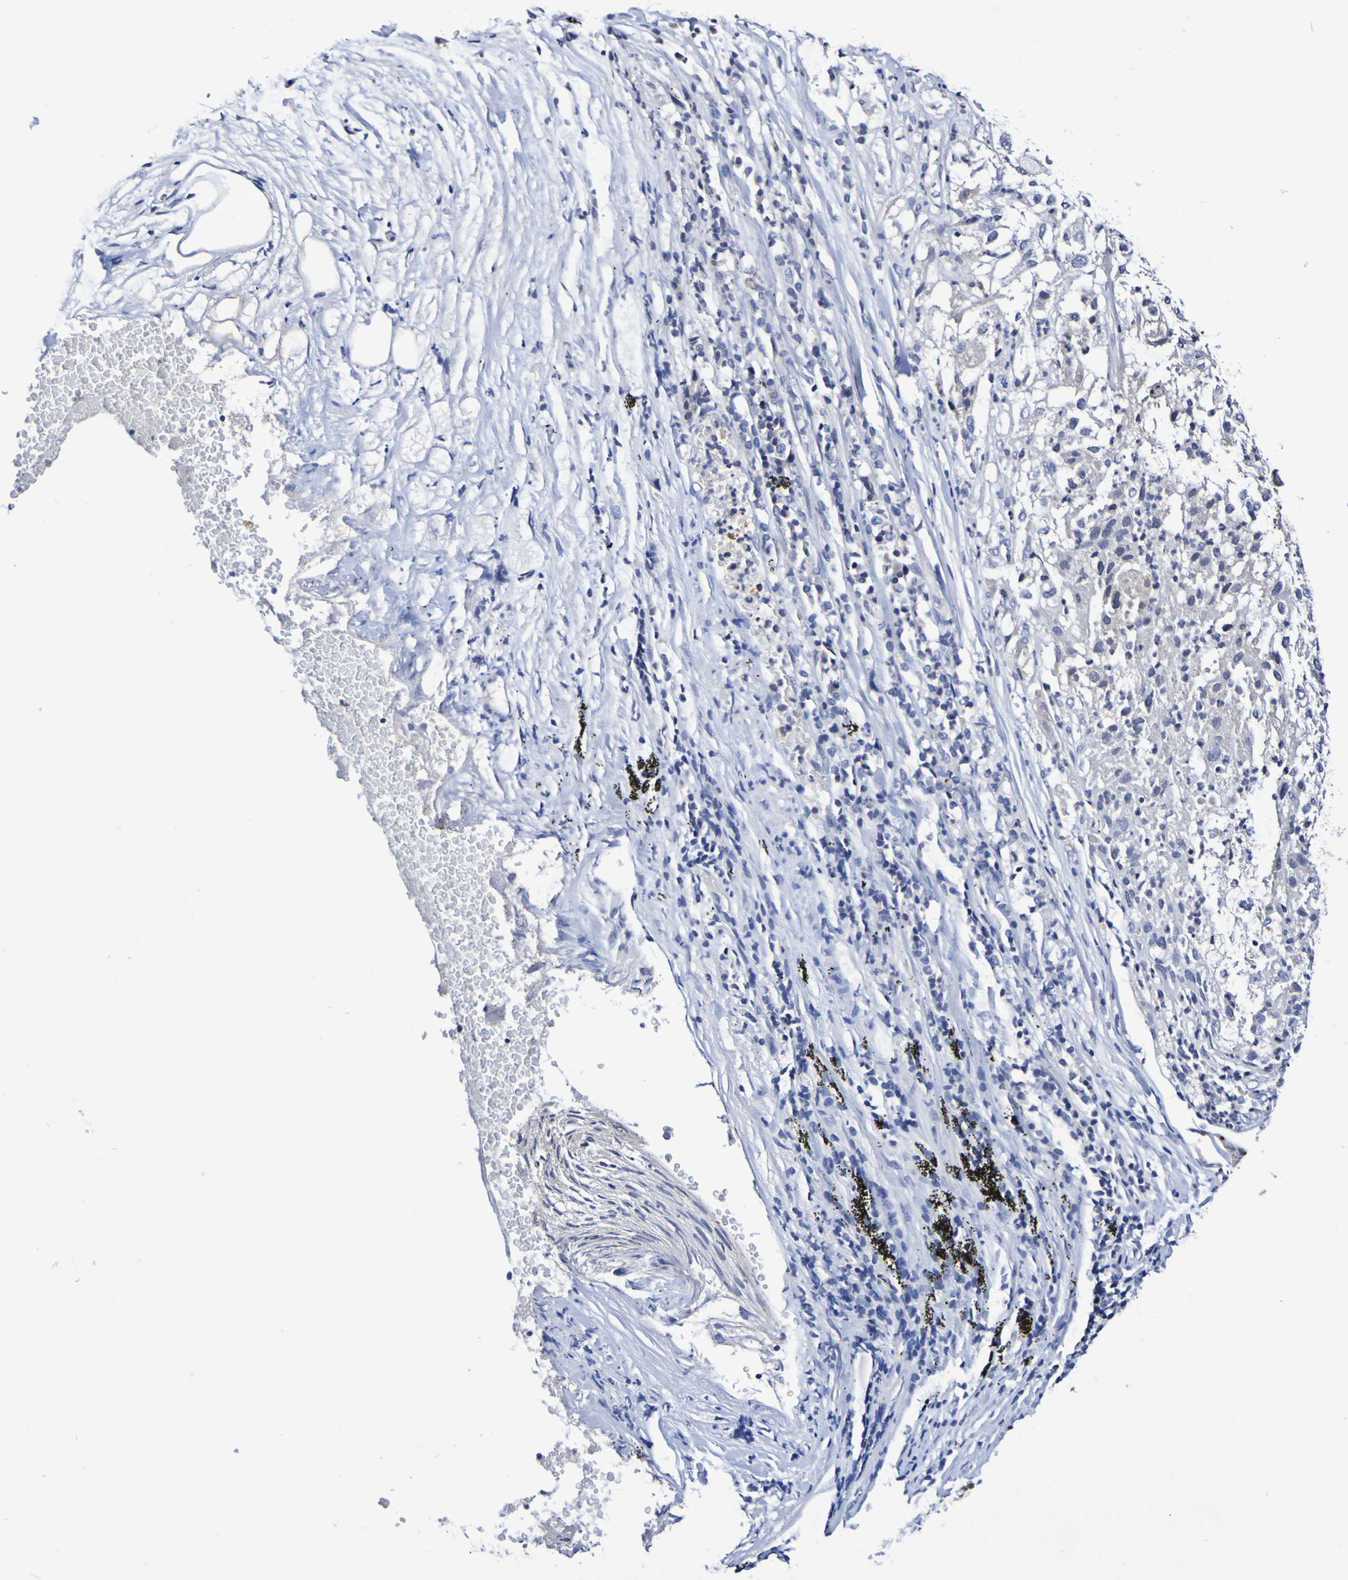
{"staining": {"intensity": "negative", "quantity": "none", "location": "none"}, "tissue": "lung cancer", "cell_type": "Tumor cells", "image_type": "cancer", "snomed": [{"axis": "morphology", "description": "Inflammation, NOS"}, {"axis": "morphology", "description": "Squamous cell carcinoma, NOS"}, {"axis": "topography", "description": "Lymph node"}, {"axis": "topography", "description": "Soft tissue"}, {"axis": "topography", "description": "Lung"}], "caption": "Micrograph shows no protein expression in tumor cells of squamous cell carcinoma (lung) tissue.", "gene": "PTP4A2", "patient": {"sex": "male", "age": 66}}